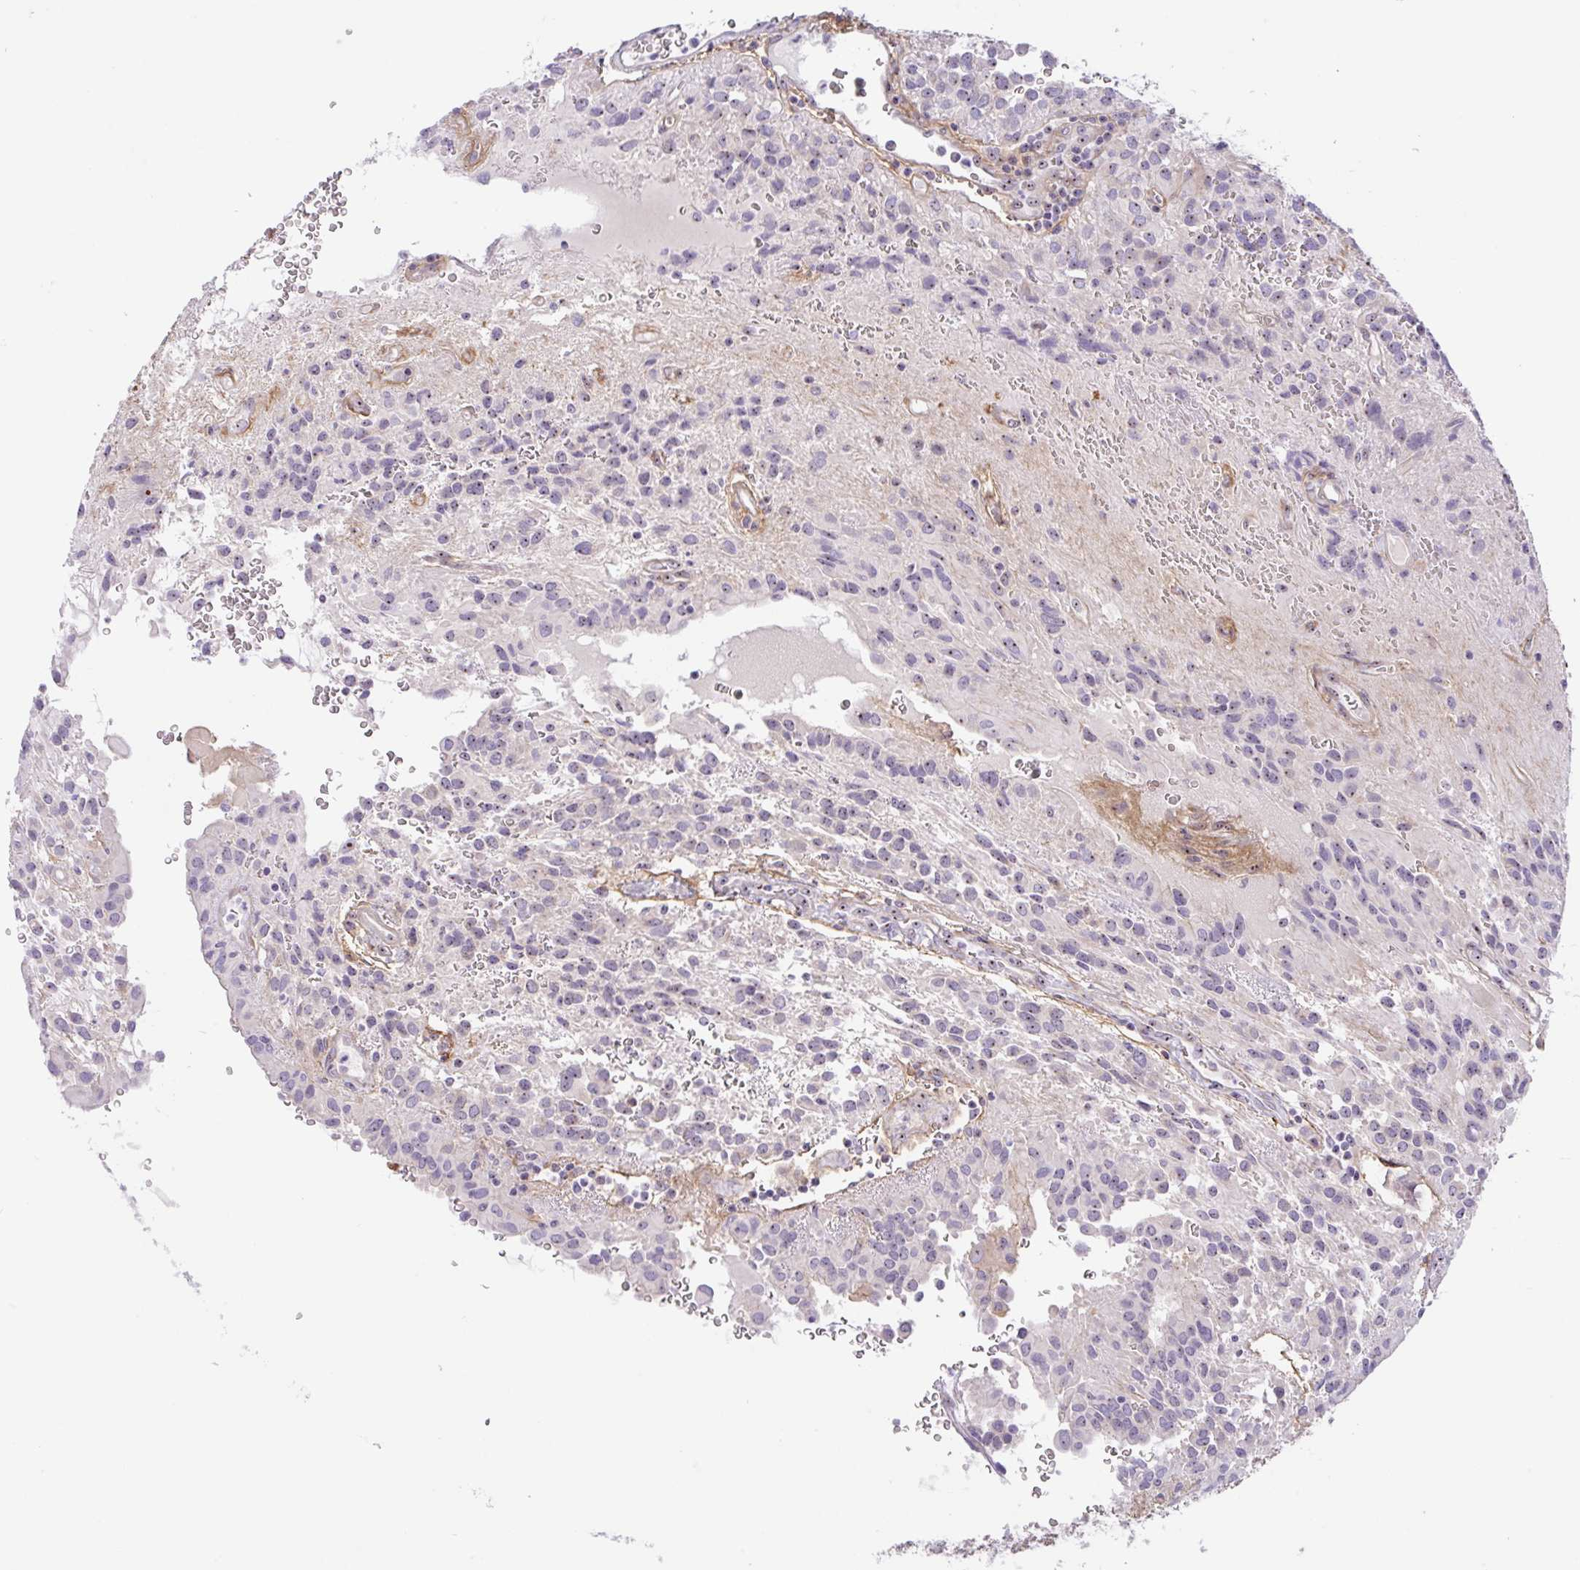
{"staining": {"intensity": "weak", "quantity": "<25%", "location": "nuclear"}, "tissue": "glioma", "cell_type": "Tumor cells", "image_type": "cancer", "snomed": [{"axis": "morphology", "description": "Glioma, malignant, Low grade"}, {"axis": "topography", "description": "Brain"}], "caption": "High power microscopy image of an IHC image of glioma, revealing no significant positivity in tumor cells.", "gene": "MXRA8", "patient": {"sex": "male", "age": 56}}